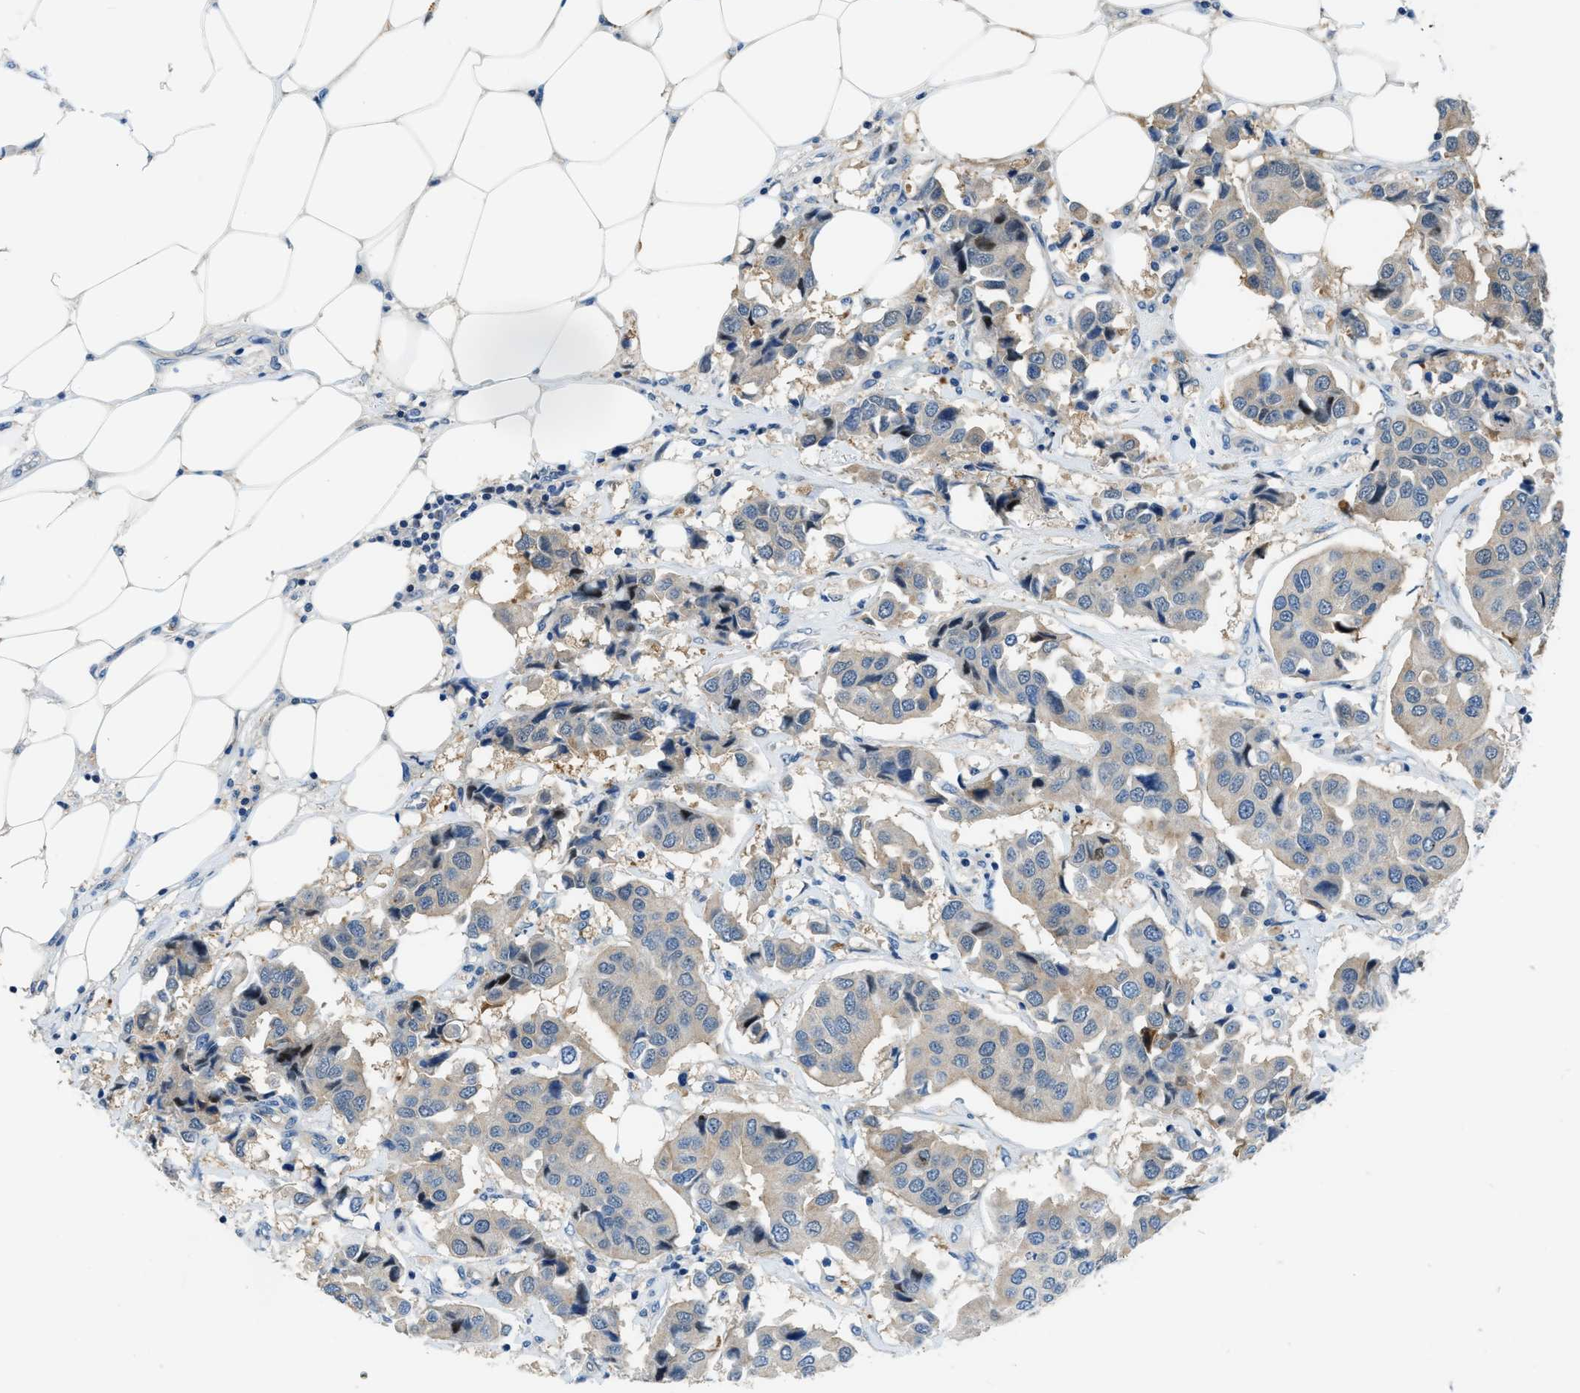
{"staining": {"intensity": "weak", "quantity": "<25%", "location": "cytoplasmic/membranous"}, "tissue": "breast cancer", "cell_type": "Tumor cells", "image_type": "cancer", "snomed": [{"axis": "morphology", "description": "Duct carcinoma"}, {"axis": "topography", "description": "Breast"}], "caption": "Tumor cells are negative for protein expression in human invasive ductal carcinoma (breast).", "gene": "PFKP", "patient": {"sex": "female", "age": 80}}